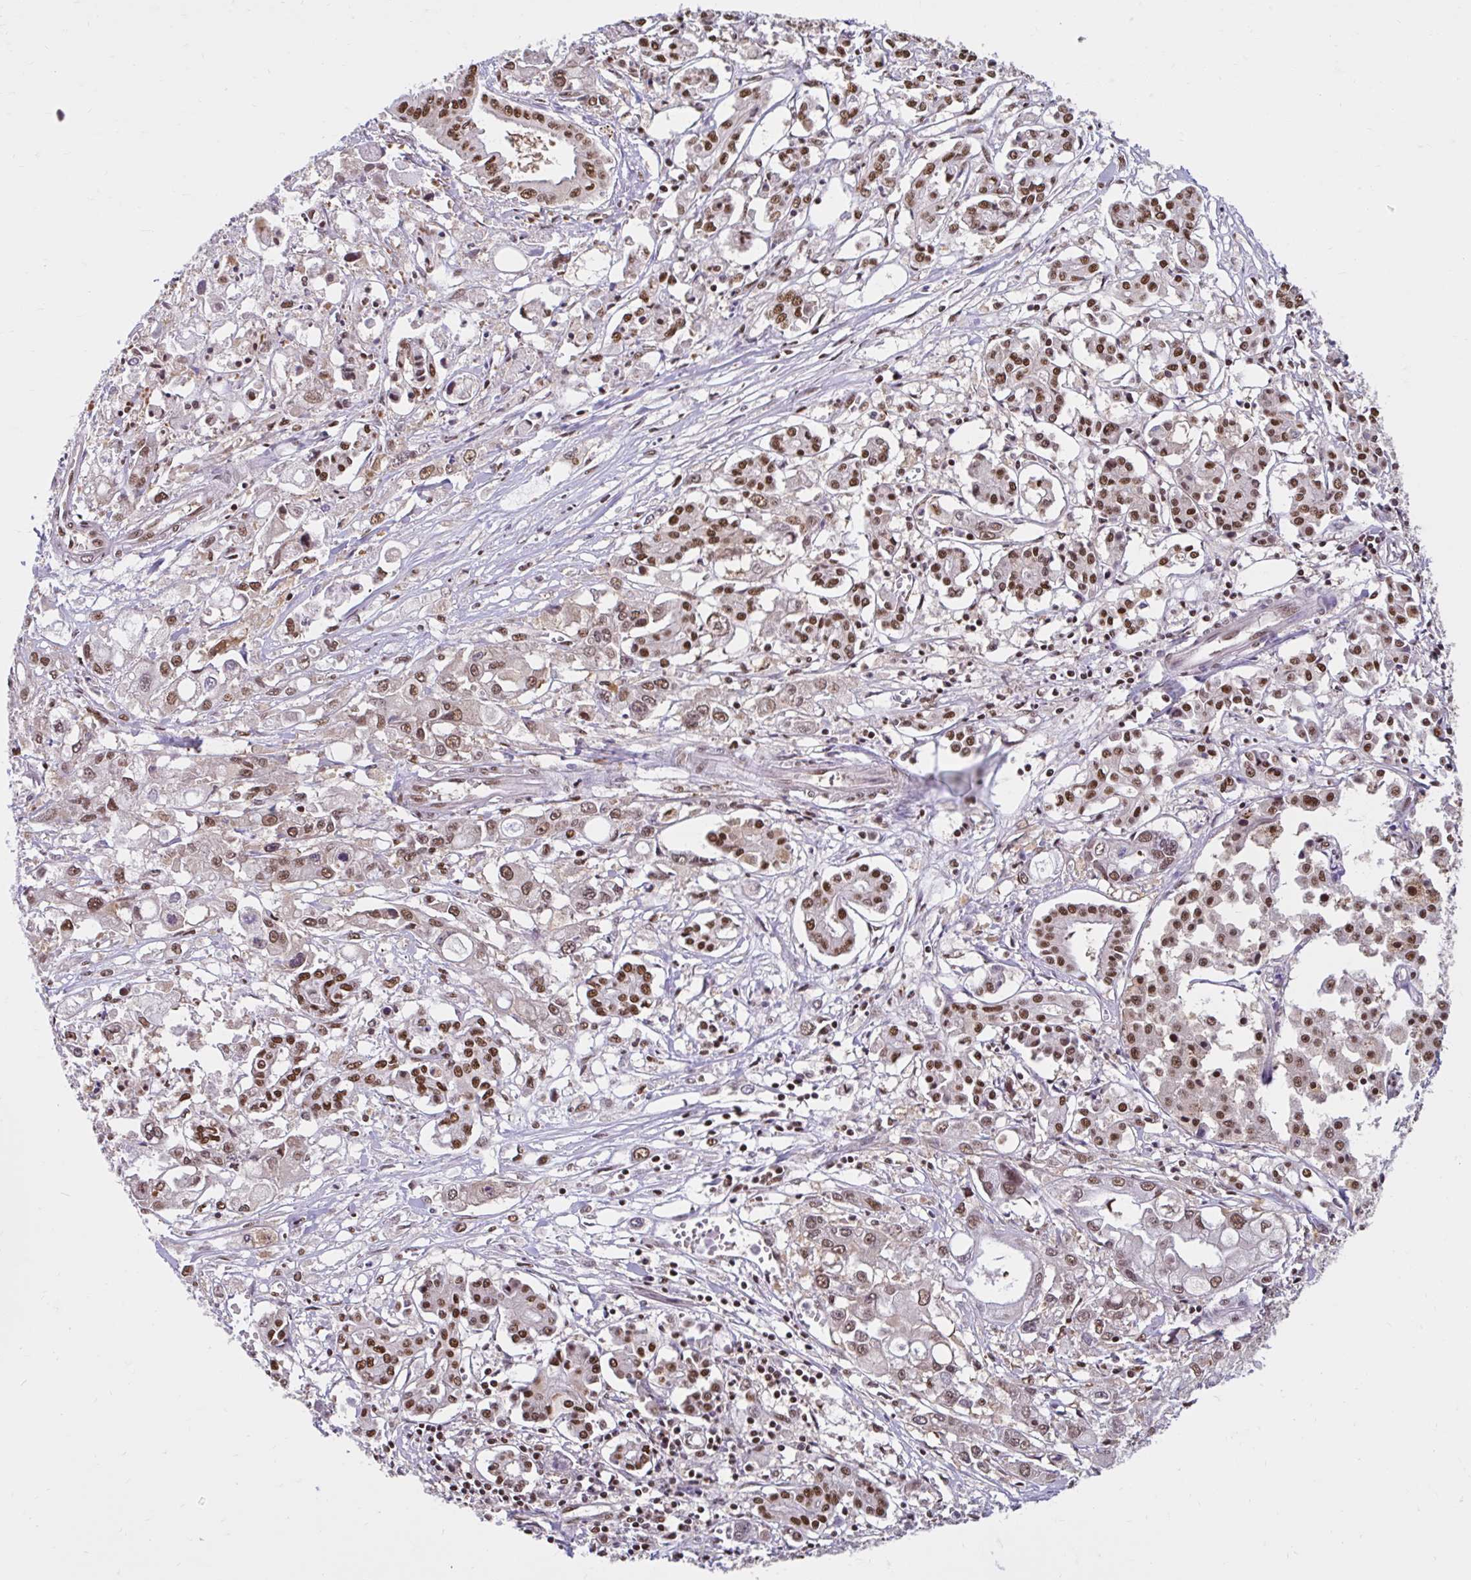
{"staining": {"intensity": "moderate", "quantity": ">75%", "location": "nuclear"}, "tissue": "pancreatic cancer", "cell_type": "Tumor cells", "image_type": "cancer", "snomed": [{"axis": "morphology", "description": "Adenocarcinoma, NOS"}, {"axis": "topography", "description": "Pancreas"}], "caption": "A photomicrograph showing moderate nuclear staining in approximately >75% of tumor cells in pancreatic cancer, as visualized by brown immunohistochemical staining.", "gene": "ABCA9", "patient": {"sex": "male", "age": 71}}